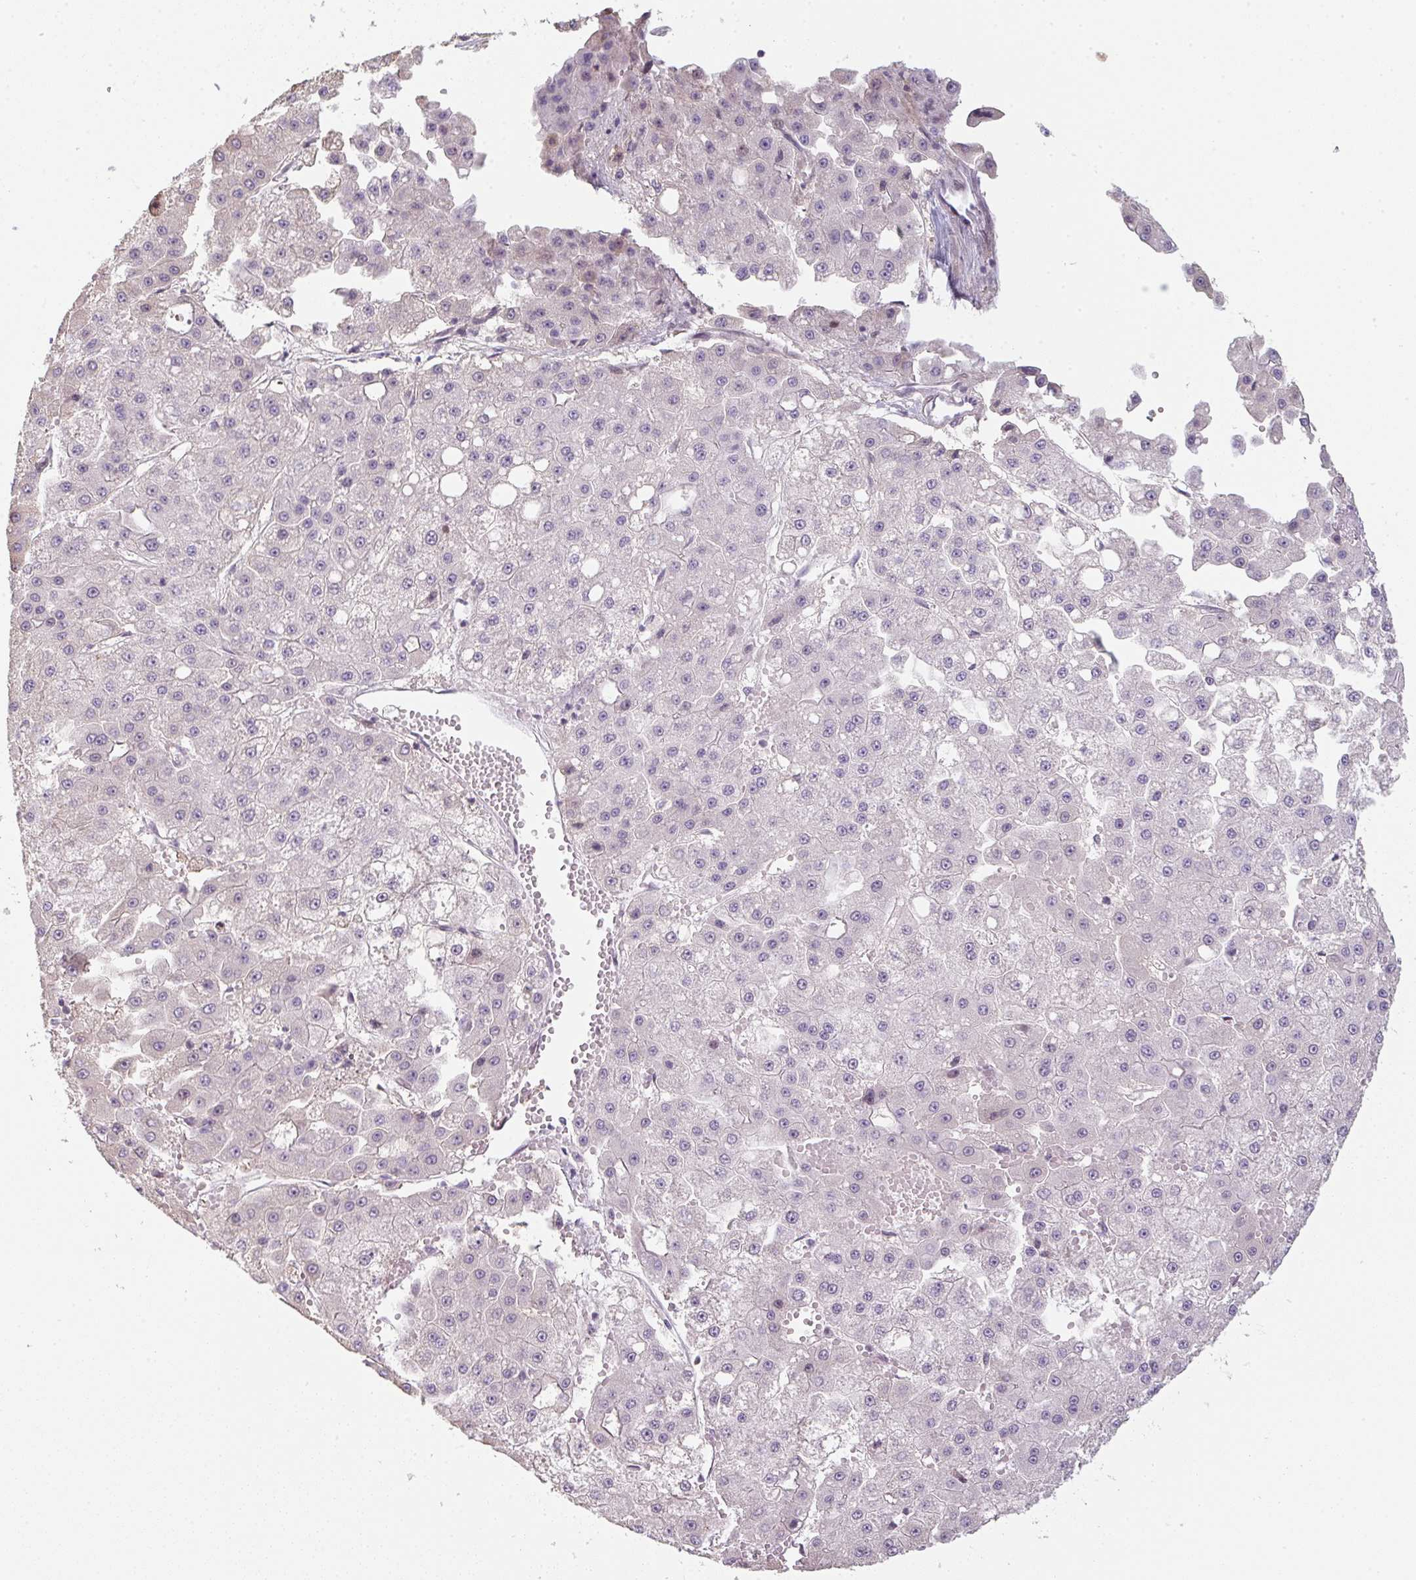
{"staining": {"intensity": "negative", "quantity": "none", "location": "none"}, "tissue": "liver cancer", "cell_type": "Tumor cells", "image_type": "cancer", "snomed": [{"axis": "morphology", "description": "Carcinoma, Hepatocellular, NOS"}, {"axis": "topography", "description": "Liver"}], "caption": "Immunohistochemistry (IHC) image of liver hepatocellular carcinoma stained for a protein (brown), which reveals no staining in tumor cells.", "gene": "TMEM237", "patient": {"sex": "male", "age": 47}}